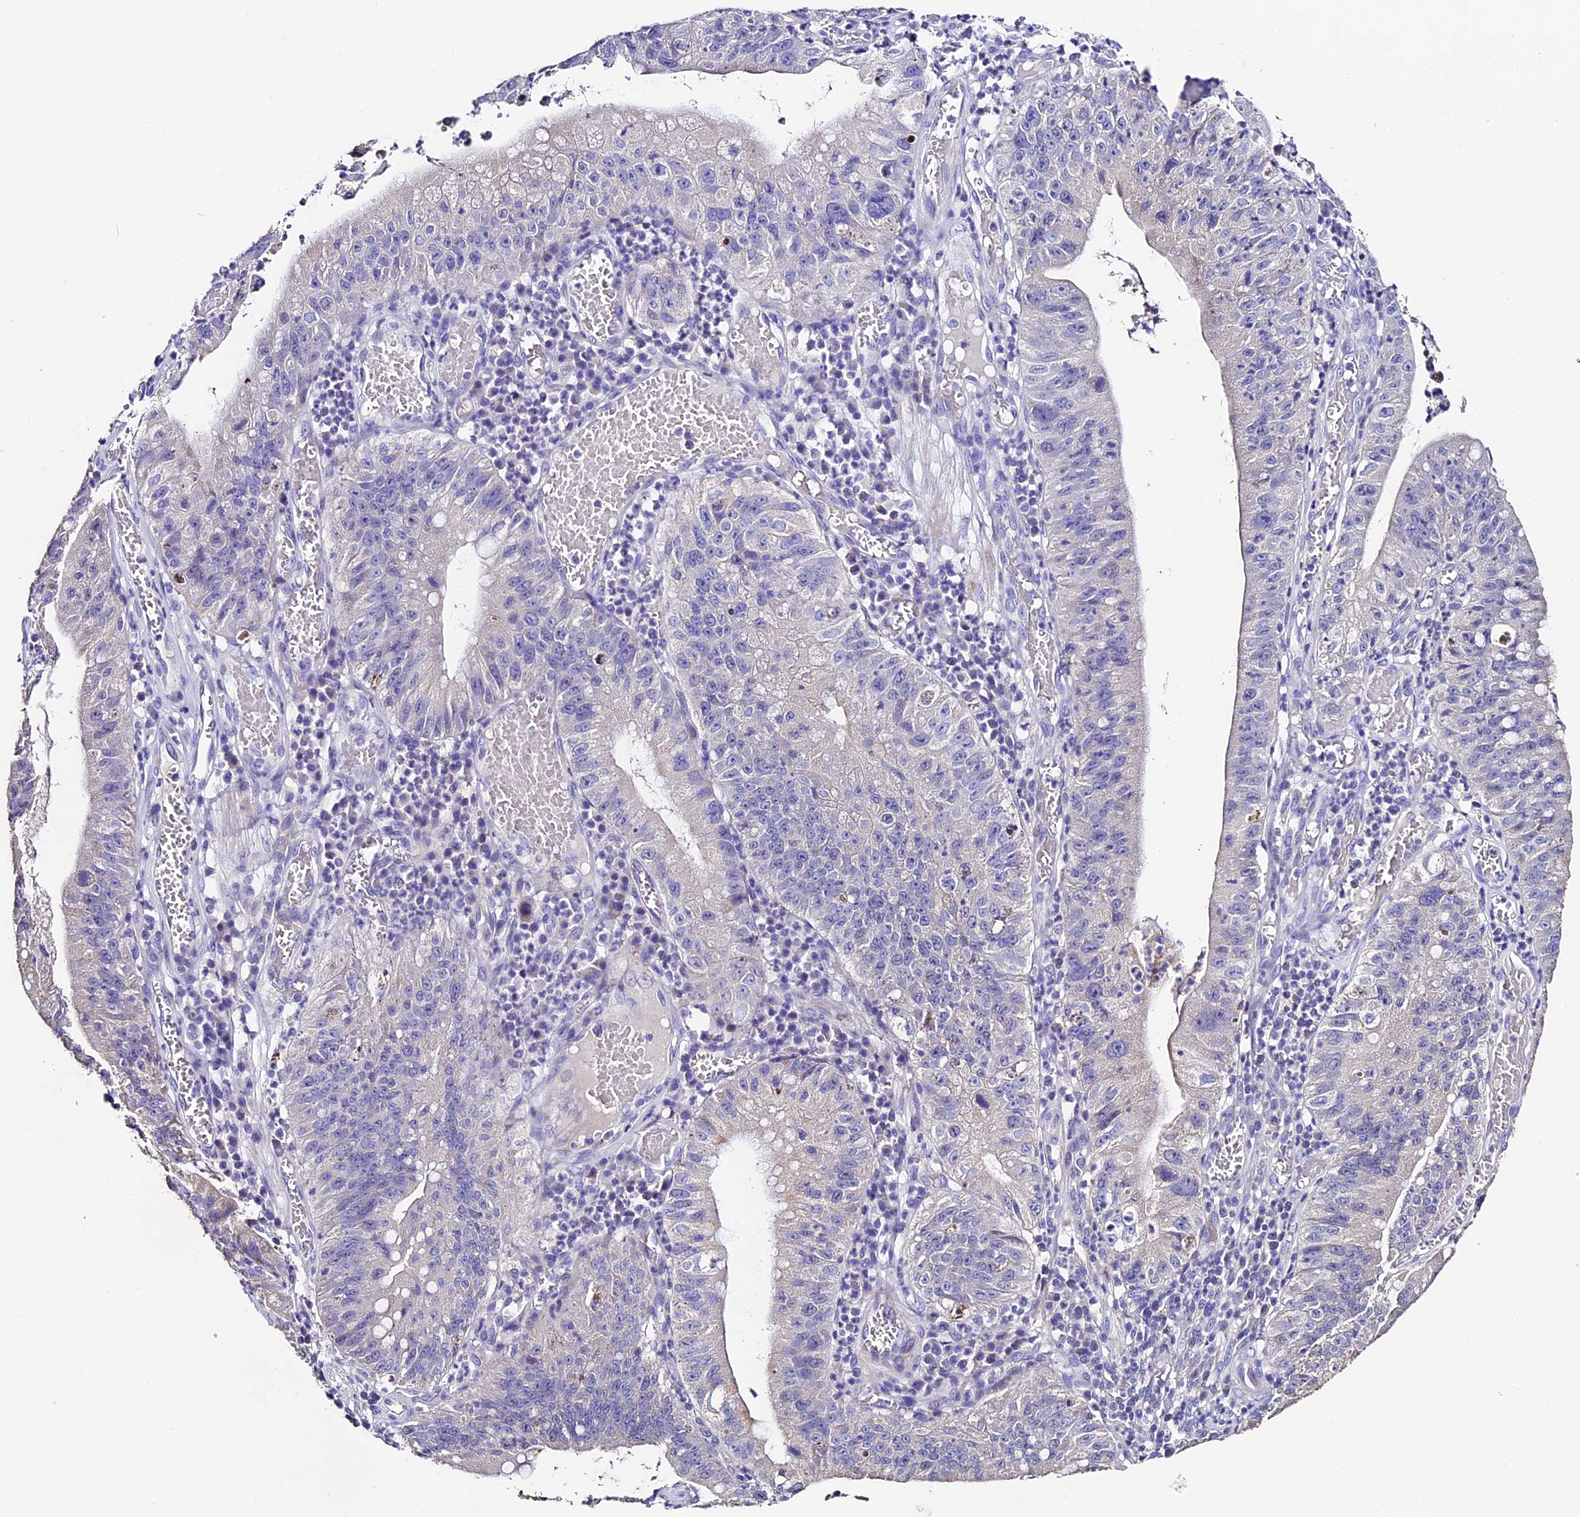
{"staining": {"intensity": "negative", "quantity": "none", "location": "none"}, "tissue": "stomach cancer", "cell_type": "Tumor cells", "image_type": "cancer", "snomed": [{"axis": "morphology", "description": "Adenocarcinoma, NOS"}, {"axis": "topography", "description": "Stomach"}], "caption": "DAB immunohistochemical staining of human stomach cancer (adenocarcinoma) reveals no significant staining in tumor cells.", "gene": "FBXW9", "patient": {"sex": "male", "age": 59}}